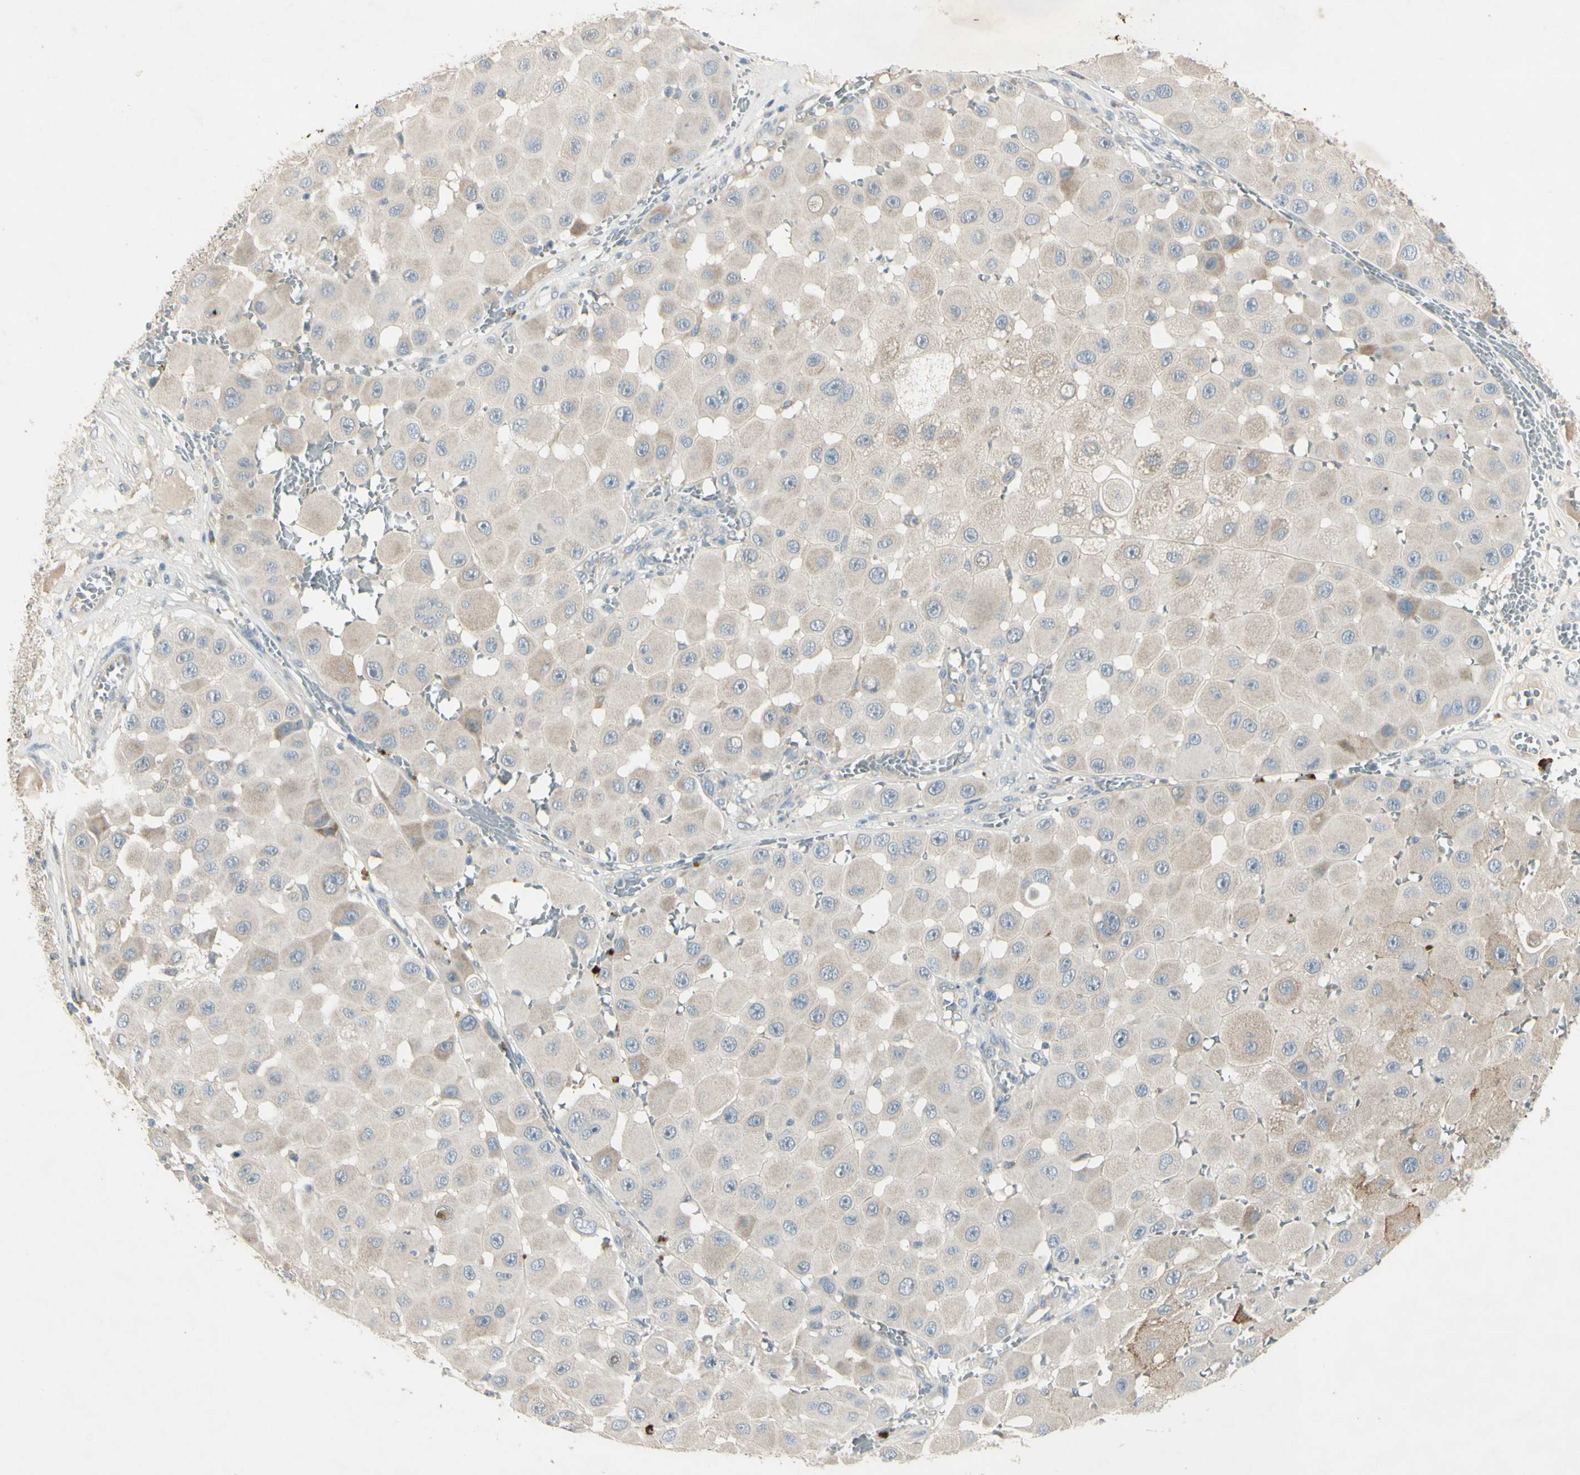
{"staining": {"intensity": "moderate", "quantity": "<25%", "location": "cytoplasmic/membranous"}, "tissue": "melanoma", "cell_type": "Tumor cells", "image_type": "cancer", "snomed": [{"axis": "morphology", "description": "Malignant melanoma, NOS"}, {"axis": "topography", "description": "Skin"}], "caption": "Tumor cells demonstrate low levels of moderate cytoplasmic/membranous staining in approximately <25% of cells in malignant melanoma. (DAB (3,3'-diaminobenzidine) IHC, brown staining for protein, blue staining for nuclei).", "gene": "AATK", "patient": {"sex": "female", "age": 81}}